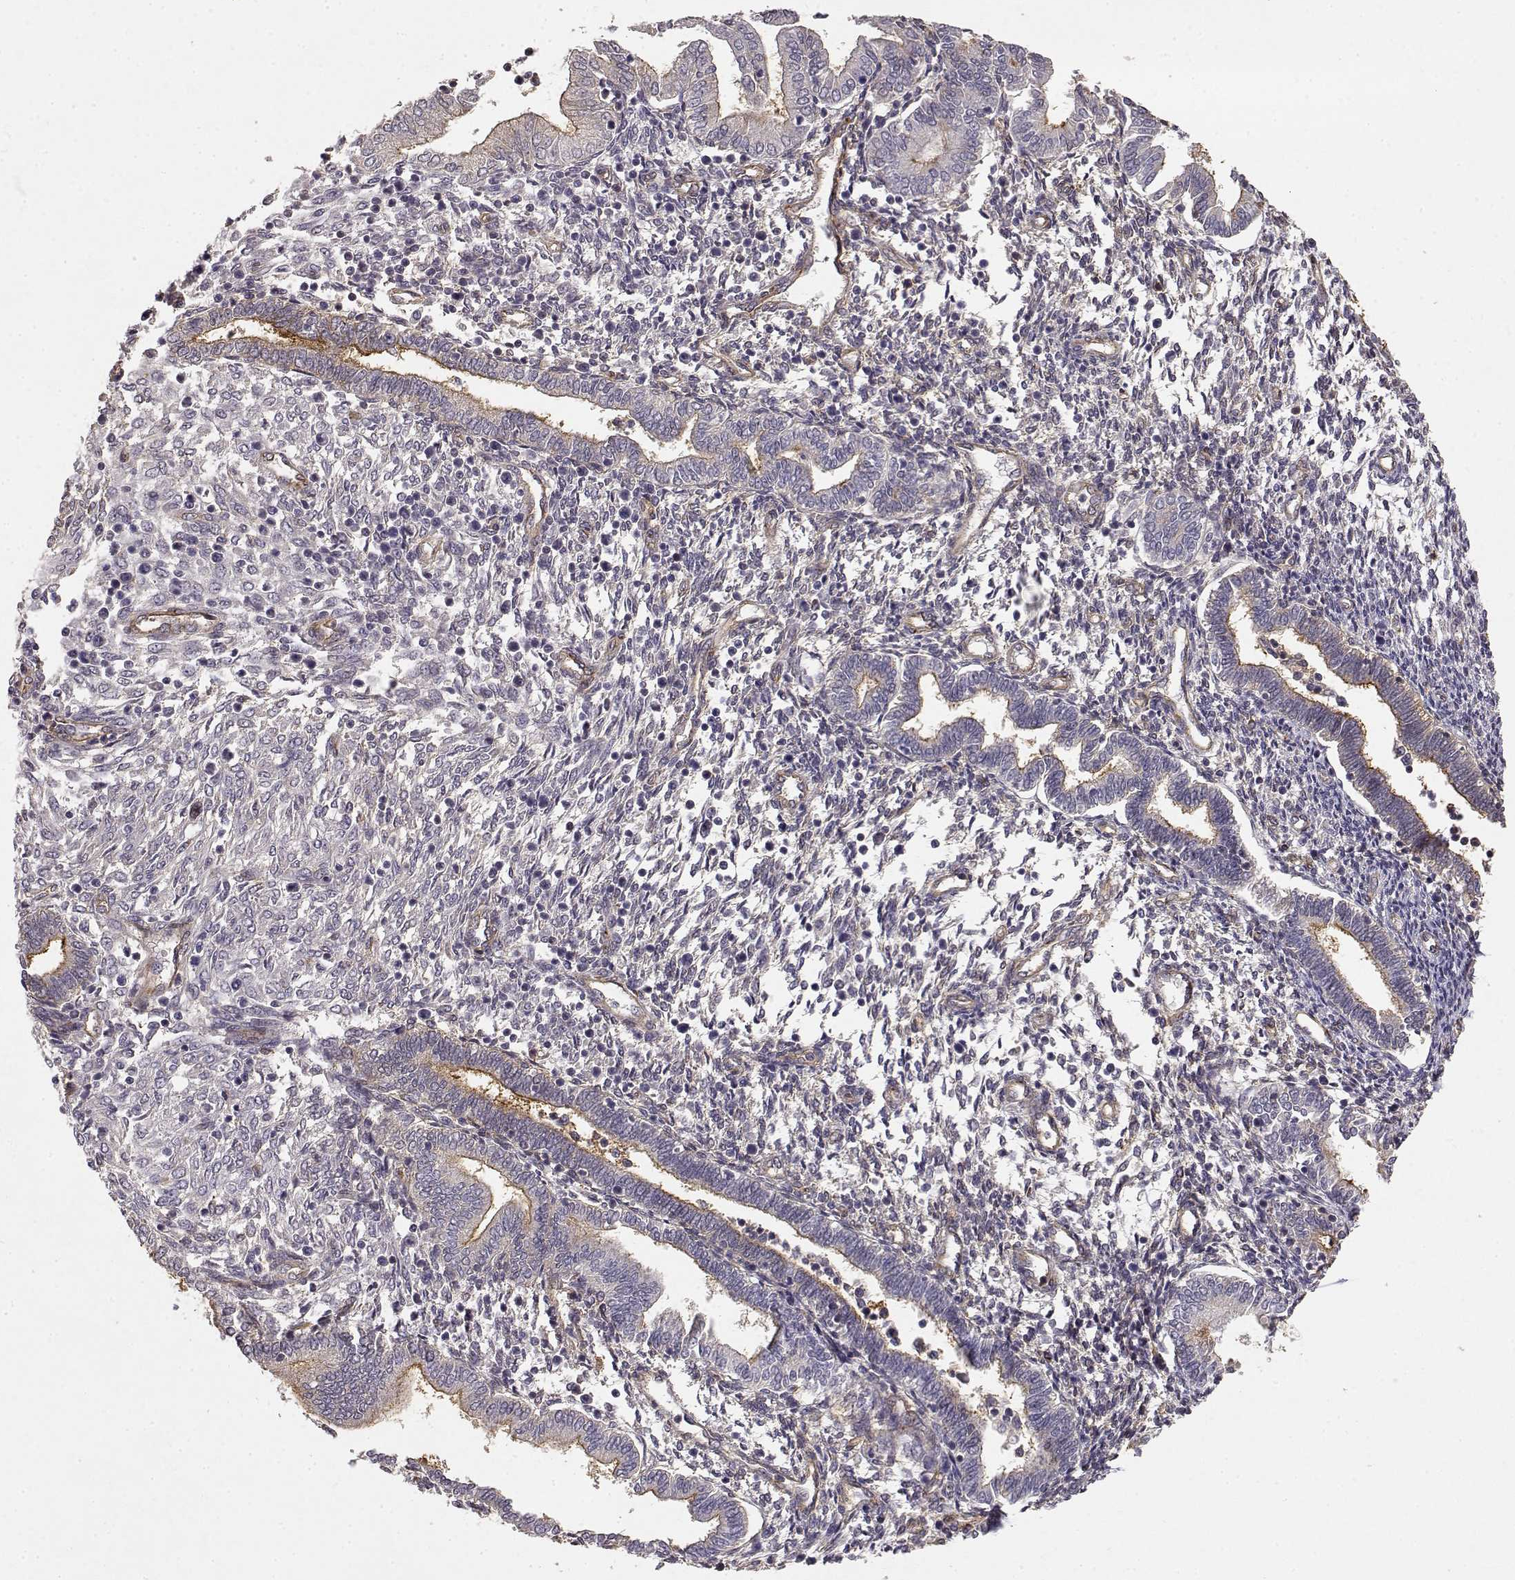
{"staining": {"intensity": "negative", "quantity": "none", "location": "none"}, "tissue": "endometrium", "cell_type": "Cells in endometrial stroma", "image_type": "normal", "snomed": [{"axis": "morphology", "description": "Normal tissue, NOS"}, {"axis": "topography", "description": "Endometrium"}], "caption": "Immunohistochemistry micrograph of normal endometrium: human endometrium stained with DAB (3,3'-diaminobenzidine) exhibits no significant protein positivity in cells in endometrial stroma.", "gene": "IFITM1", "patient": {"sex": "female", "age": 42}}